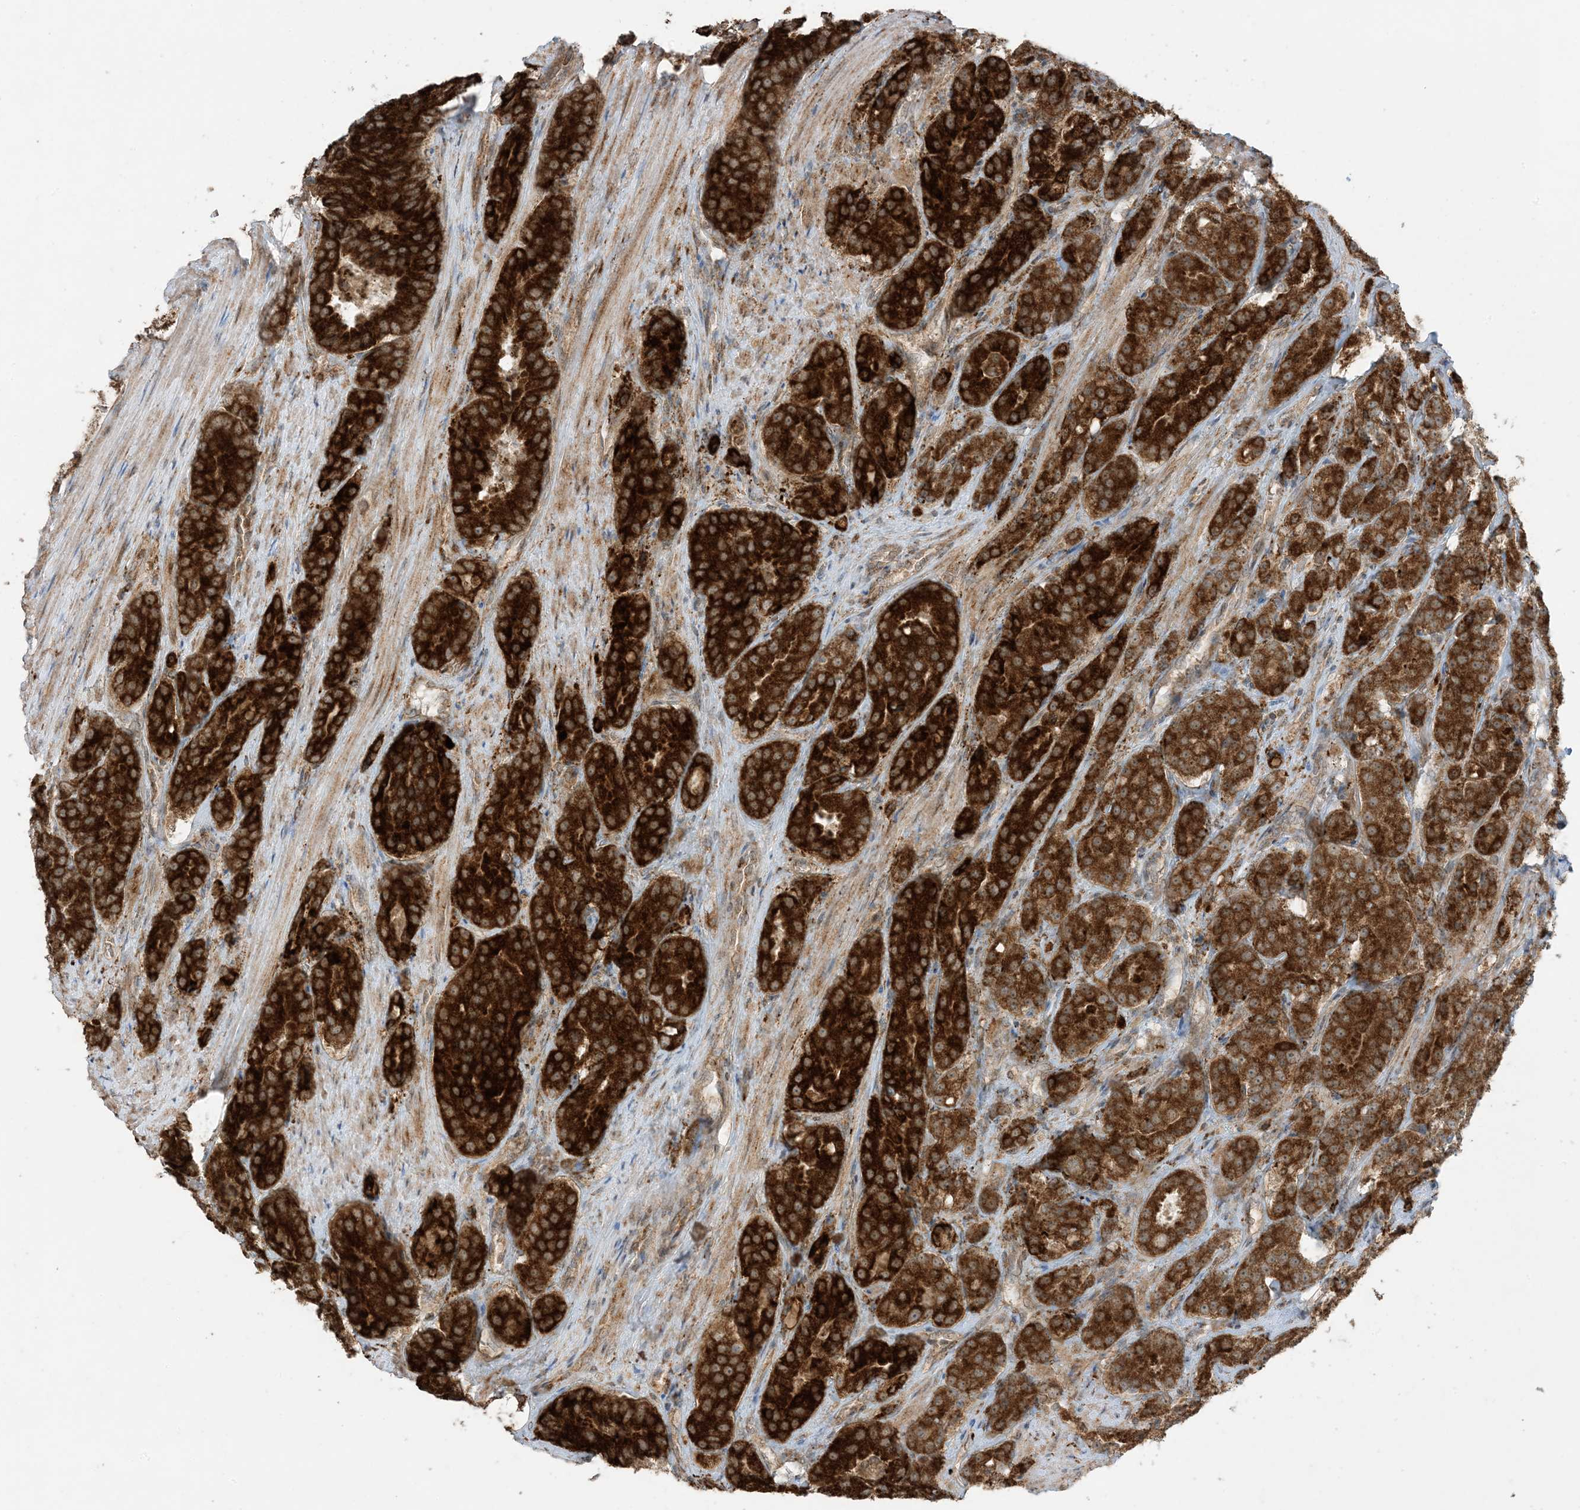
{"staining": {"intensity": "strong", "quantity": ">75%", "location": "cytoplasmic/membranous"}, "tissue": "prostate cancer", "cell_type": "Tumor cells", "image_type": "cancer", "snomed": [{"axis": "morphology", "description": "Adenocarcinoma, High grade"}, {"axis": "topography", "description": "Prostate"}], "caption": "Brown immunohistochemical staining in high-grade adenocarcinoma (prostate) demonstrates strong cytoplasmic/membranous expression in about >75% of tumor cells. The staining is performed using DAB brown chromogen to label protein expression. The nuclei are counter-stained blue using hematoxylin.", "gene": "ODC1", "patient": {"sex": "male", "age": 60}}